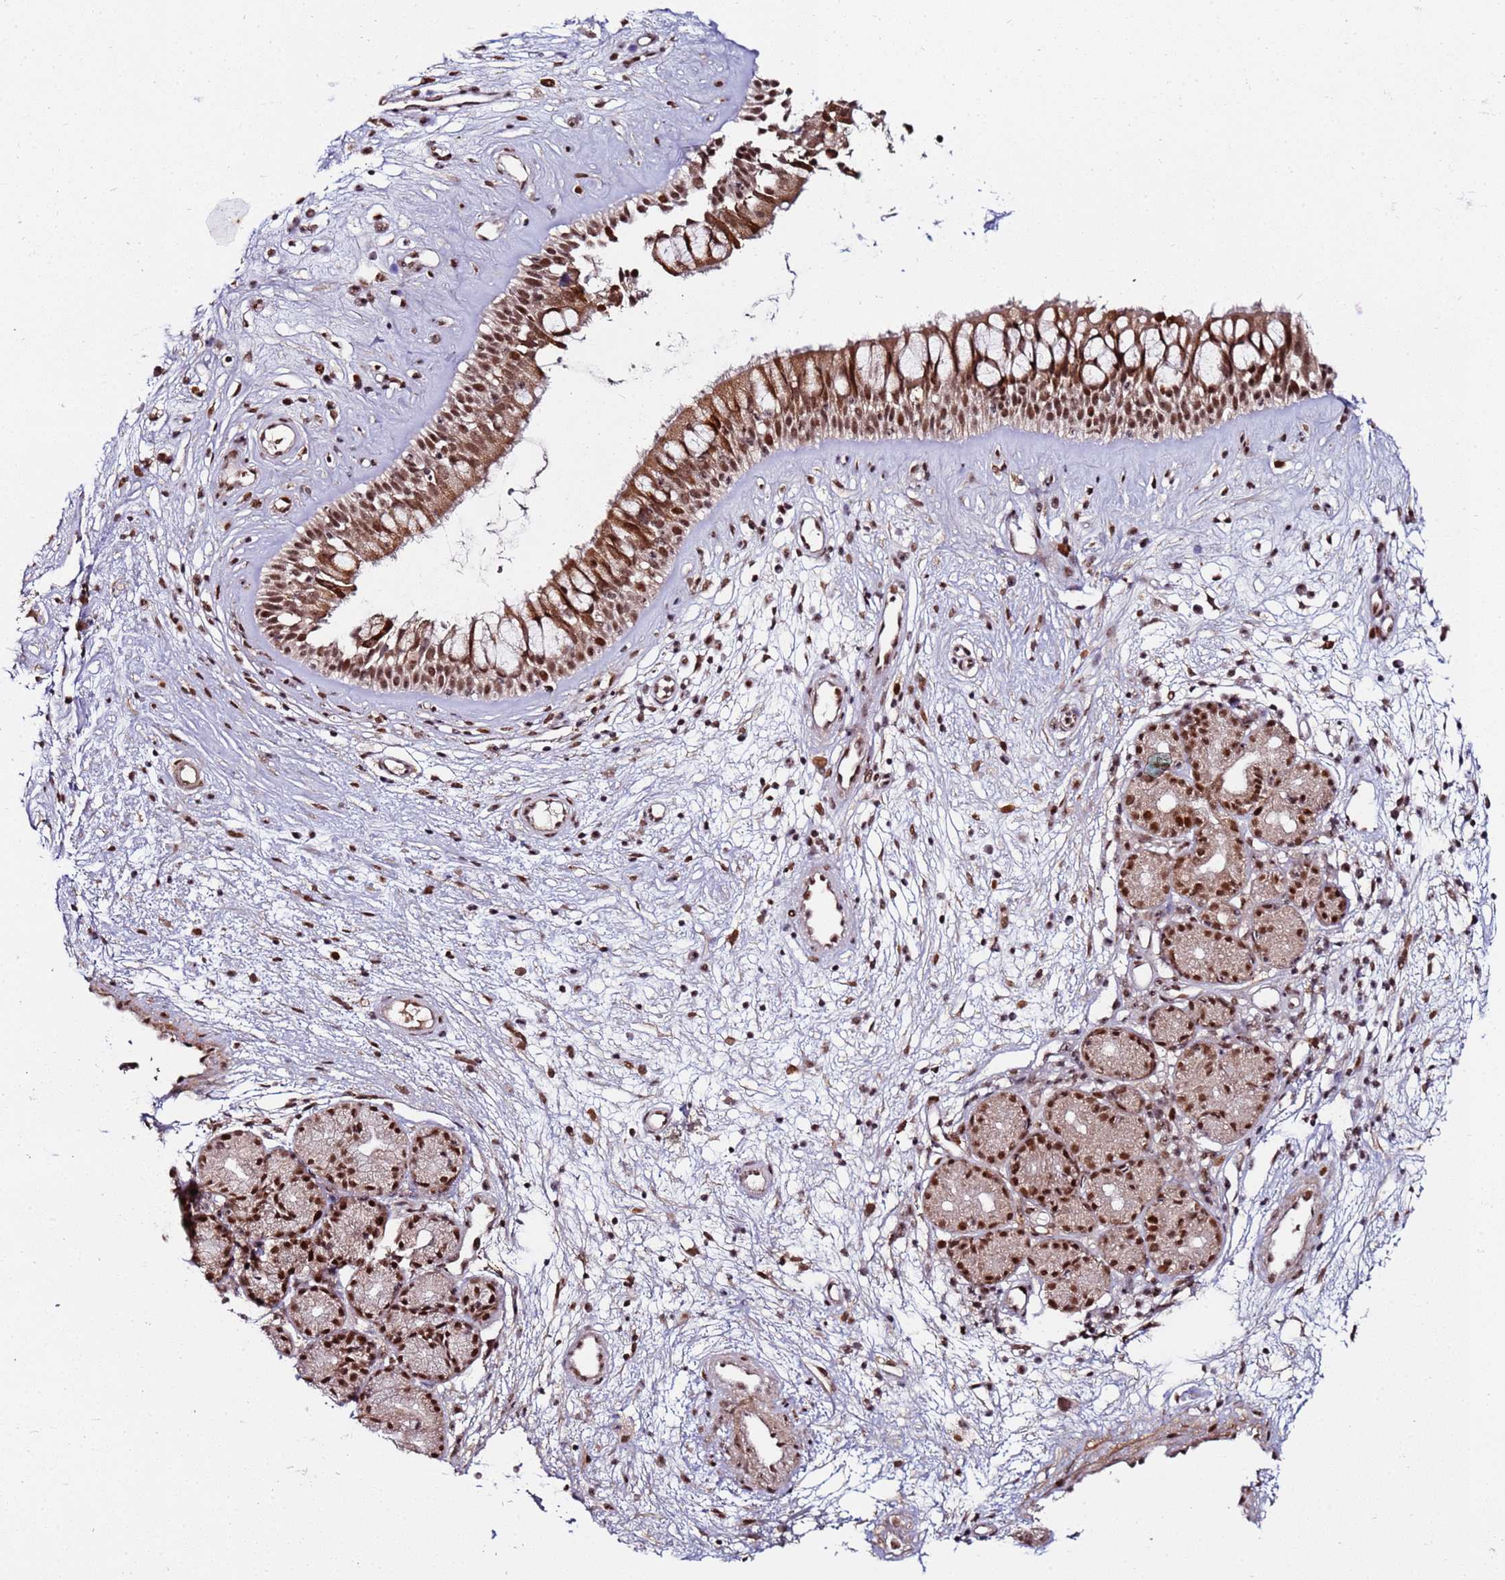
{"staining": {"intensity": "strong", "quantity": ">75%", "location": "cytoplasmic/membranous,nuclear"}, "tissue": "nasopharynx", "cell_type": "Respiratory epithelial cells", "image_type": "normal", "snomed": [{"axis": "morphology", "description": "Normal tissue, NOS"}, {"axis": "topography", "description": "Nasopharynx"}], "caption": "Protein staining of normal nasopharynx exhibits strong cytoplasmic/membranous,nuclear staining in about >75% of respiratory epithelial cells.", "gene": "PPM1H", "patient": {"sex": "male", "age": 32}}